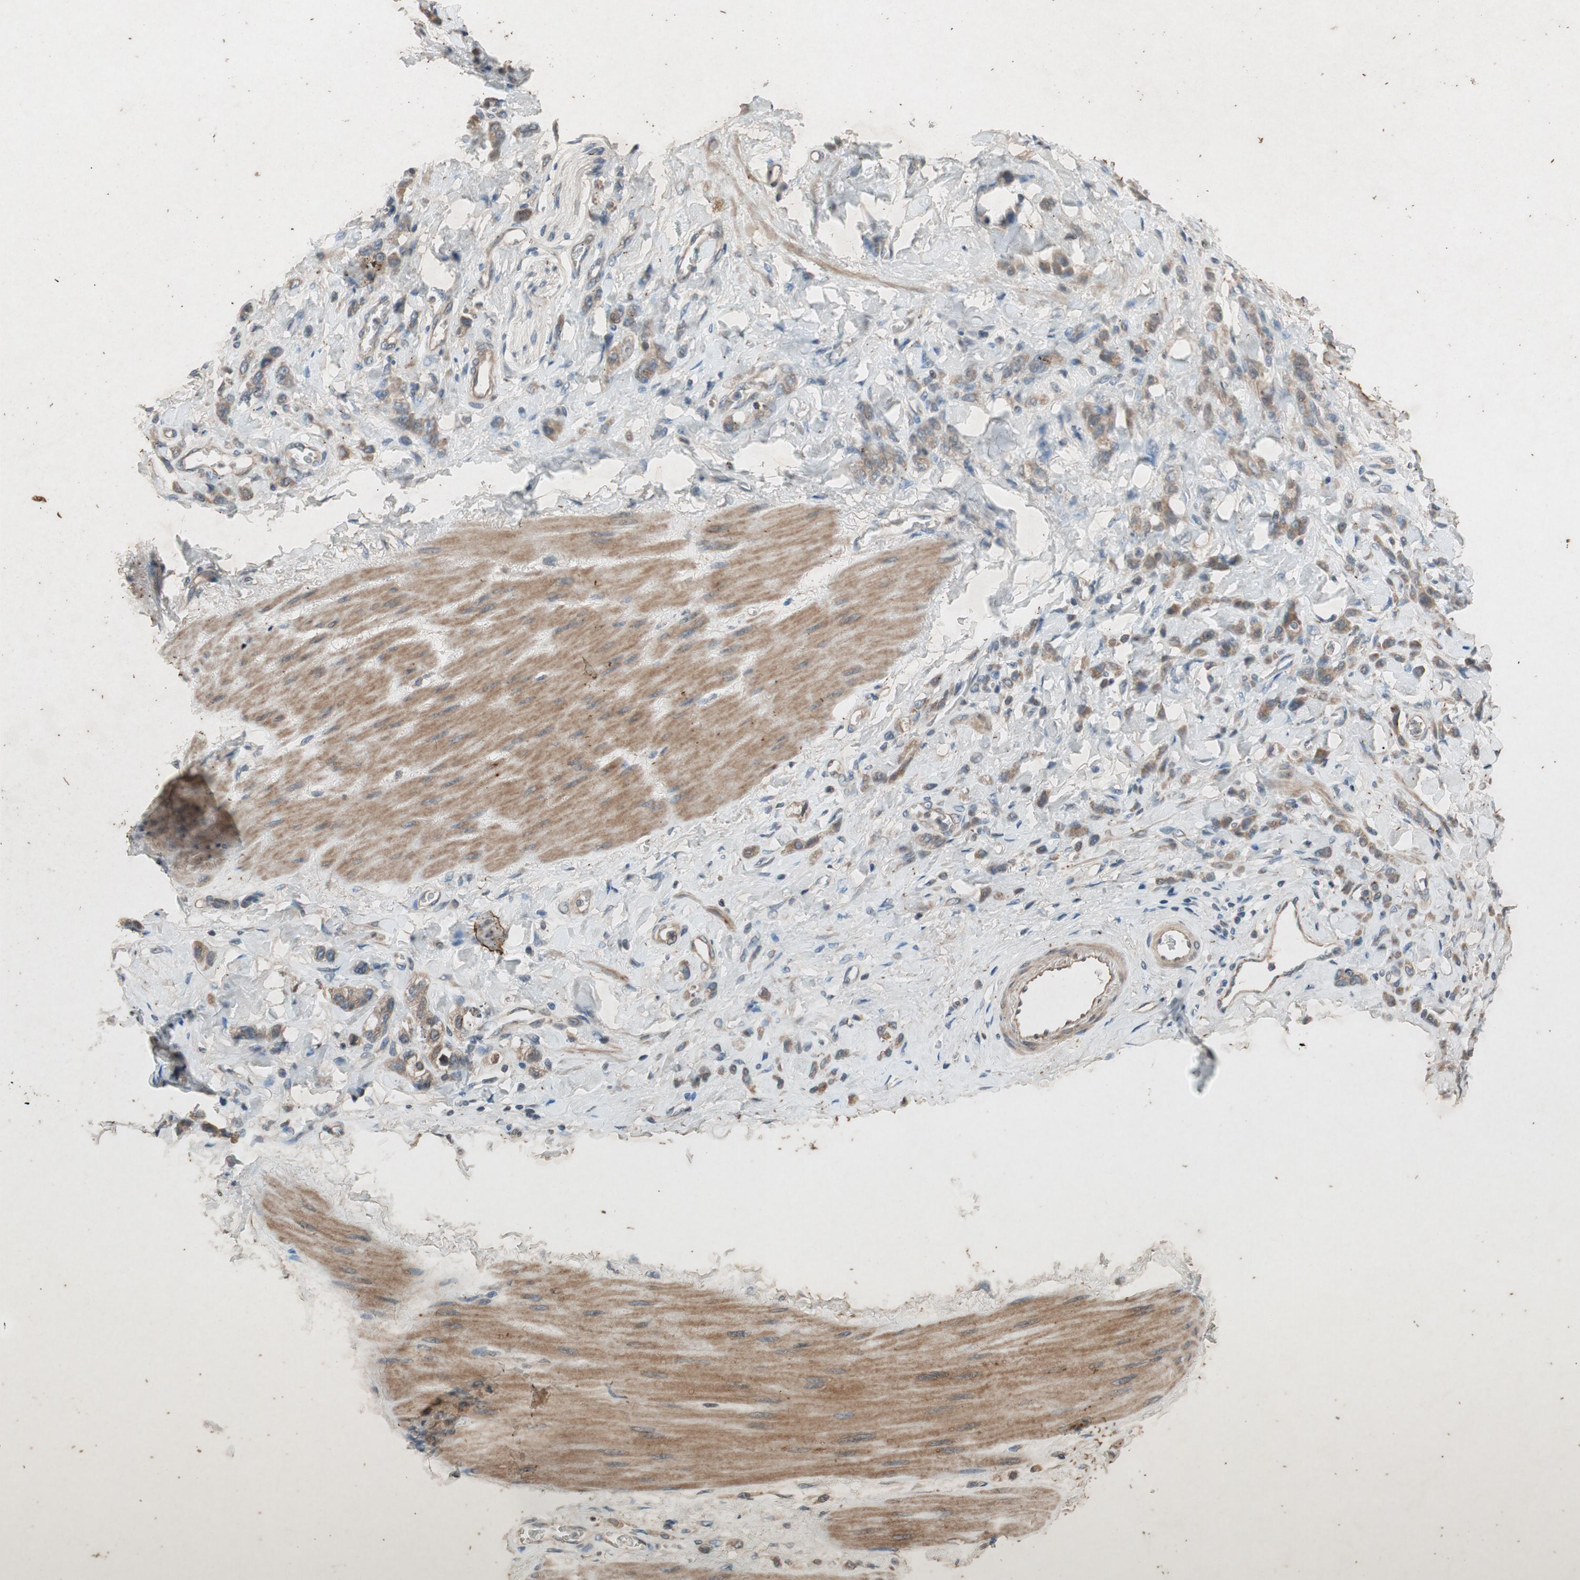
{"staining": {"intensity": "moderate", "quantity": ">75%", "location": "cytoplasmic/membranous"}, "tissue": "stomach cancer", "cell_type": "Tumor cells", "image_type": "cancer", "snomed": [{"axis": "morphology", "description": "Adenocarcinoma, NOS"}, {"axis": "topography", "description": "Stomach"}], "caption": "An IHC histopathology image of neoplastic tissue is shown. Protein staining in brown highlights moderate cytoplasmic/membranous positivity in stomach adenocarcinoma within tumor cells.", "gene": "ATP2C1", "patient": {"sex": "male", "age": 82}}